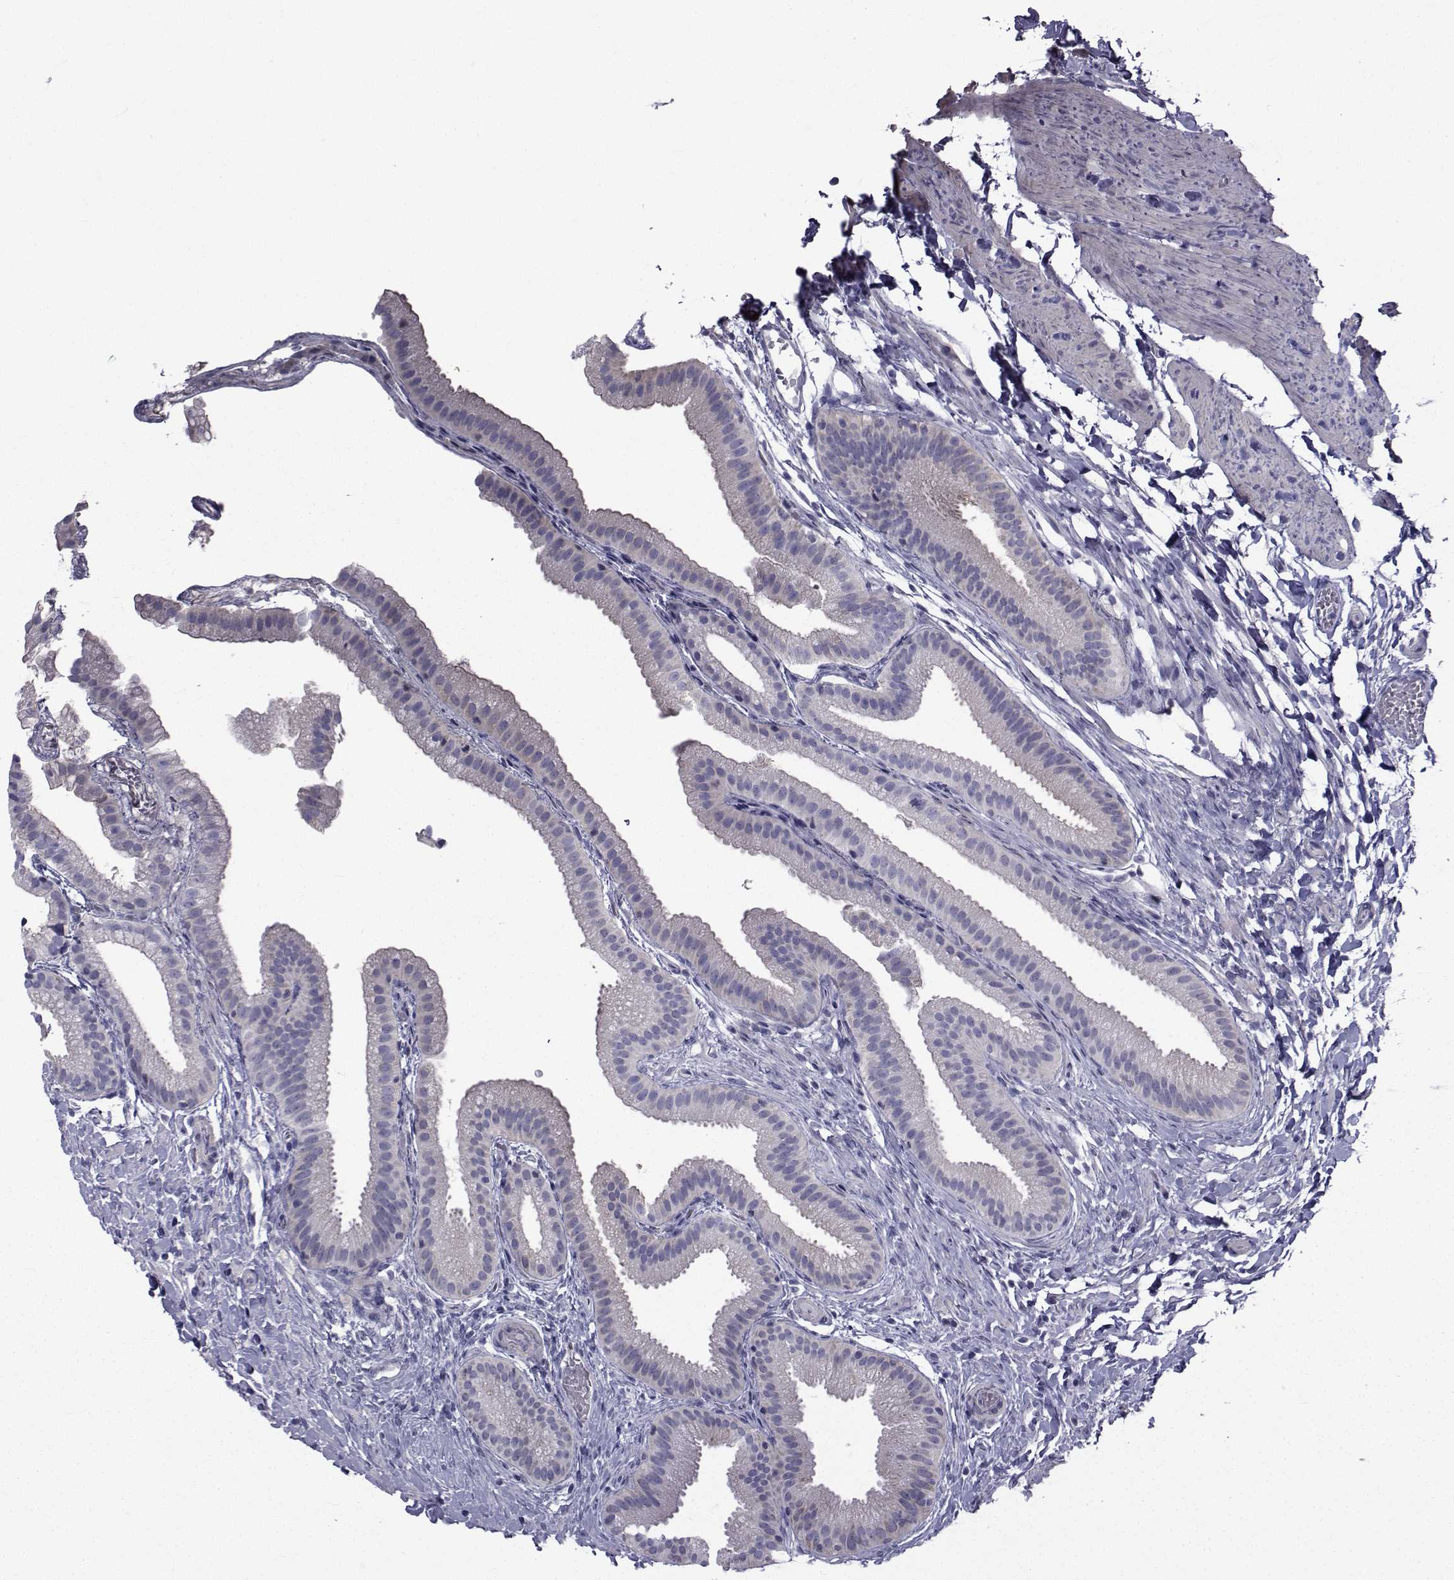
{"staining": {"intensity": "negative", "quantity": "none", "location": "none"}, "tissue": "gallbladder", "cell_type": "Glandular cells", "image_type": "normal", "snomed": [{"axis": "morphology", "description": "Normal tissue, NOS"}, {"axis": "topography", "description": "Gallbladder"}], "caption": "Immunohistochemistry (IHC) of benign gallbladder exhibits no positivity in glandular cells. (DAB (3,3'-diaminobenzidine) IHC with hematoxylin counter stain).", "gene": "FDXR", "patient": {"sex": "female", "age": 63}}